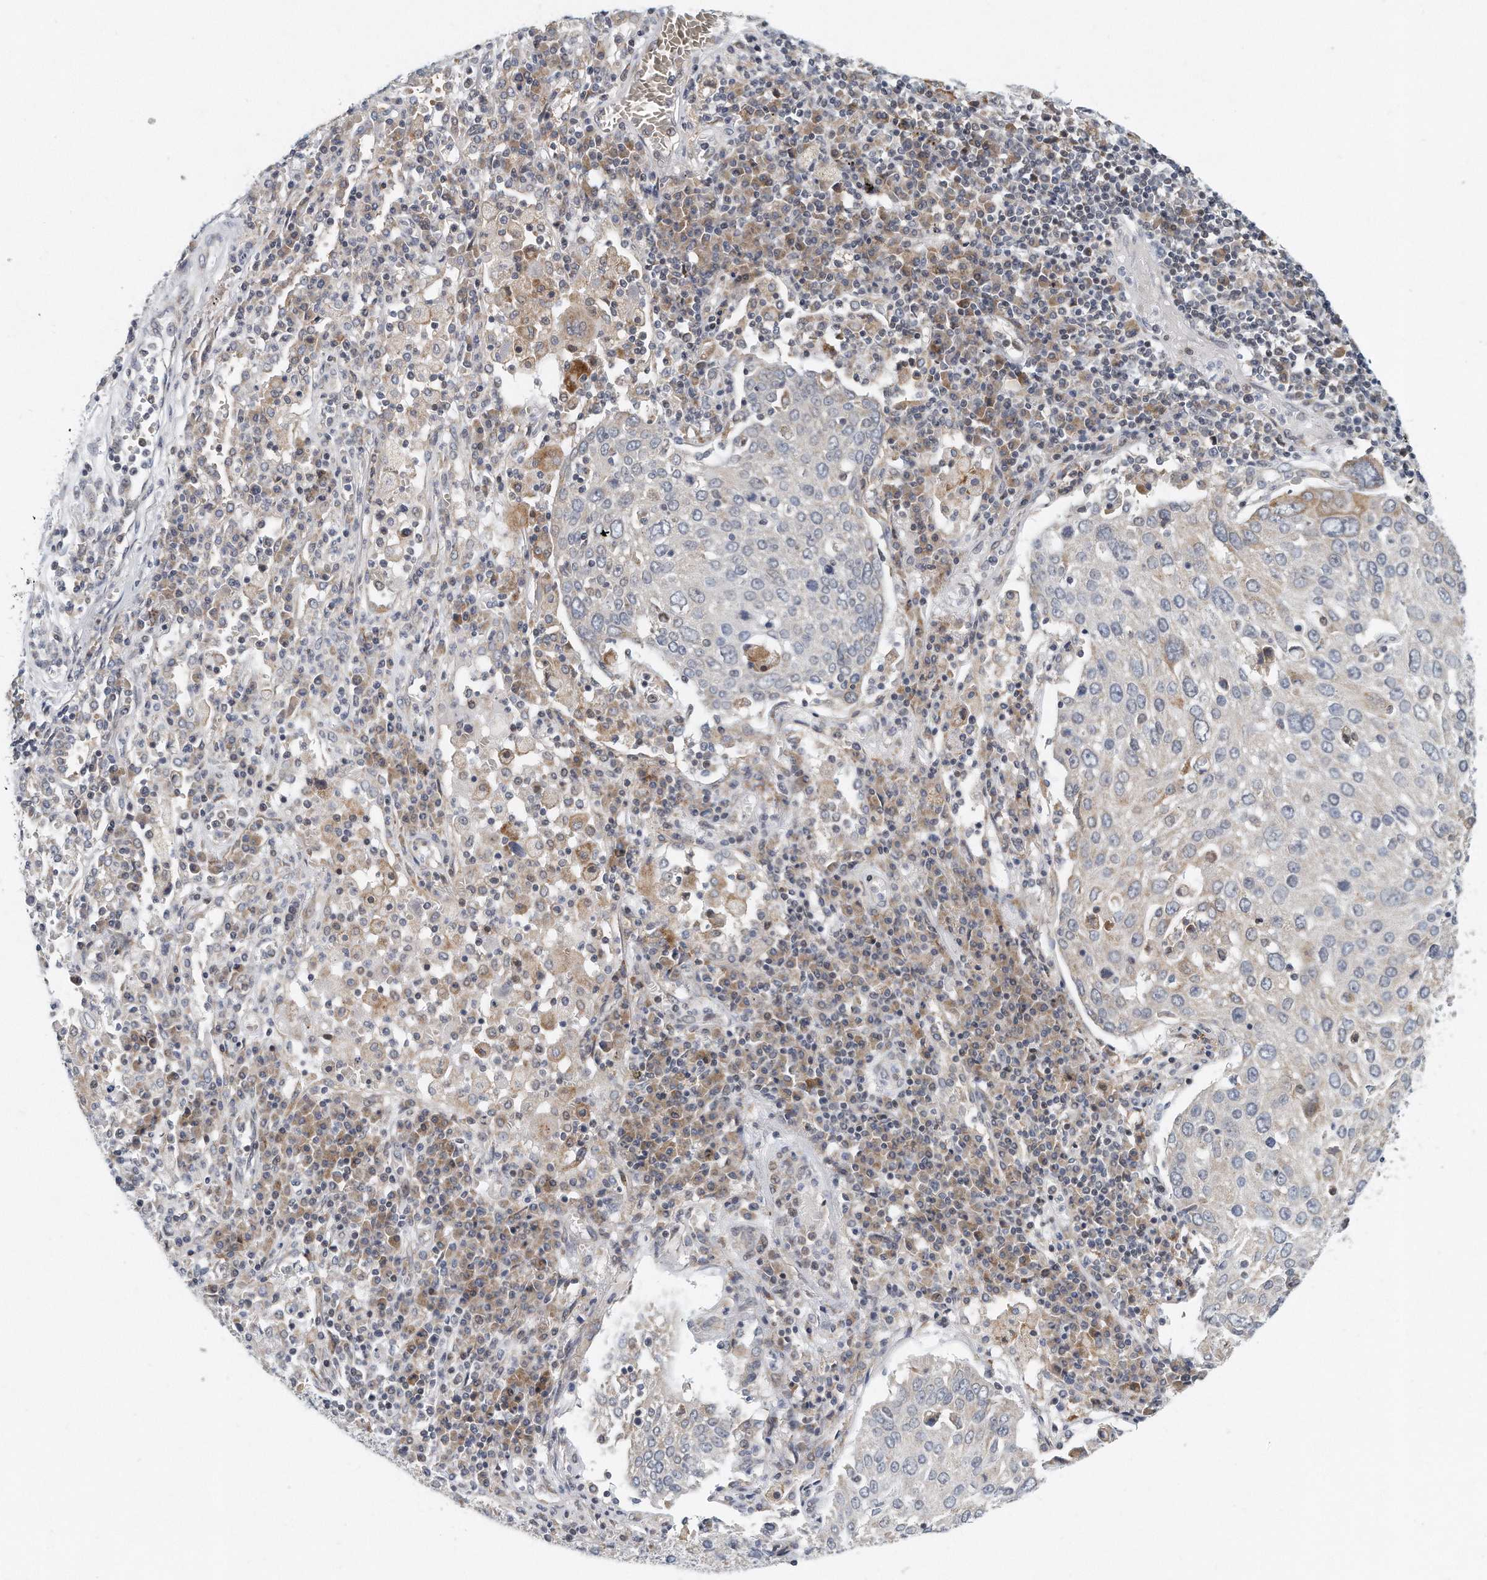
{"staining": {"intensity": "moderate", "quantity": "<25%", "location": "cytoplasmic/membranous"}, "tissue": "lung cancer", "cell_type": "Tumor cells", "image_type": "cancer", "snomed": [{"axis": "morphology", "description": "Squamous cell carcinoma, NOS"}, {"axis": "topography", "description": "Lung"}], "caption": "An image showing moderate cytoplasmic/membranous expression in about <25% of tumor cells in squamous cell carcinoma (lung), as visualized by brown immunohistochemical staining.", "gene": "VLDLR", "patient": {"sex": "male", "age": 65}}